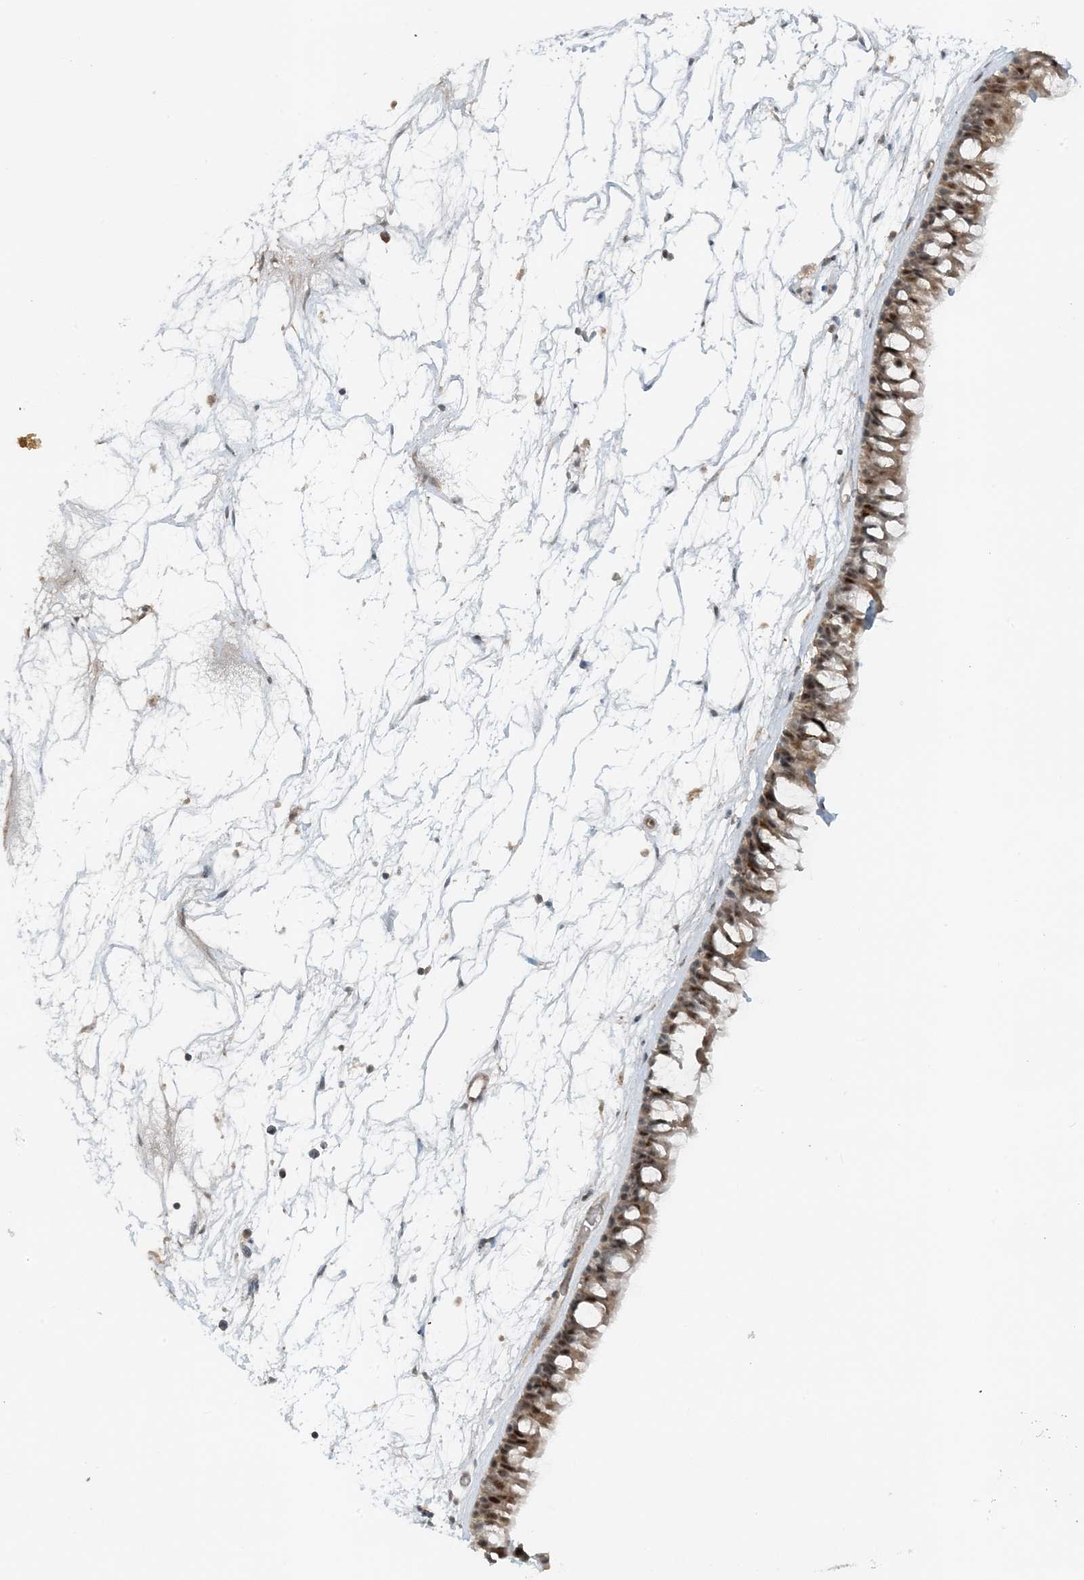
{"staining": {"intensity": "moderate", "quantity": ">75%", "location": "nuclear"}, "tissue": "nasopharynx", "cell_type": "Respiratory epithelial cells", "image_type": "normal", "snomed": [{"axis": "morphology", "description": "Normal tissue, NOS"}, {"axis": "topography", "description": "Nasopharynx"}], "caption": "Respiratory epithelial cells reveal medium levels of moderate nuclear expression in about >75% of cells in benign human nasopharynx. (brown staining indicates protein expression, while blue staining denotes nuclei).", "gene": "MITD1", "patient": {"sex": "male", "age": 64}}